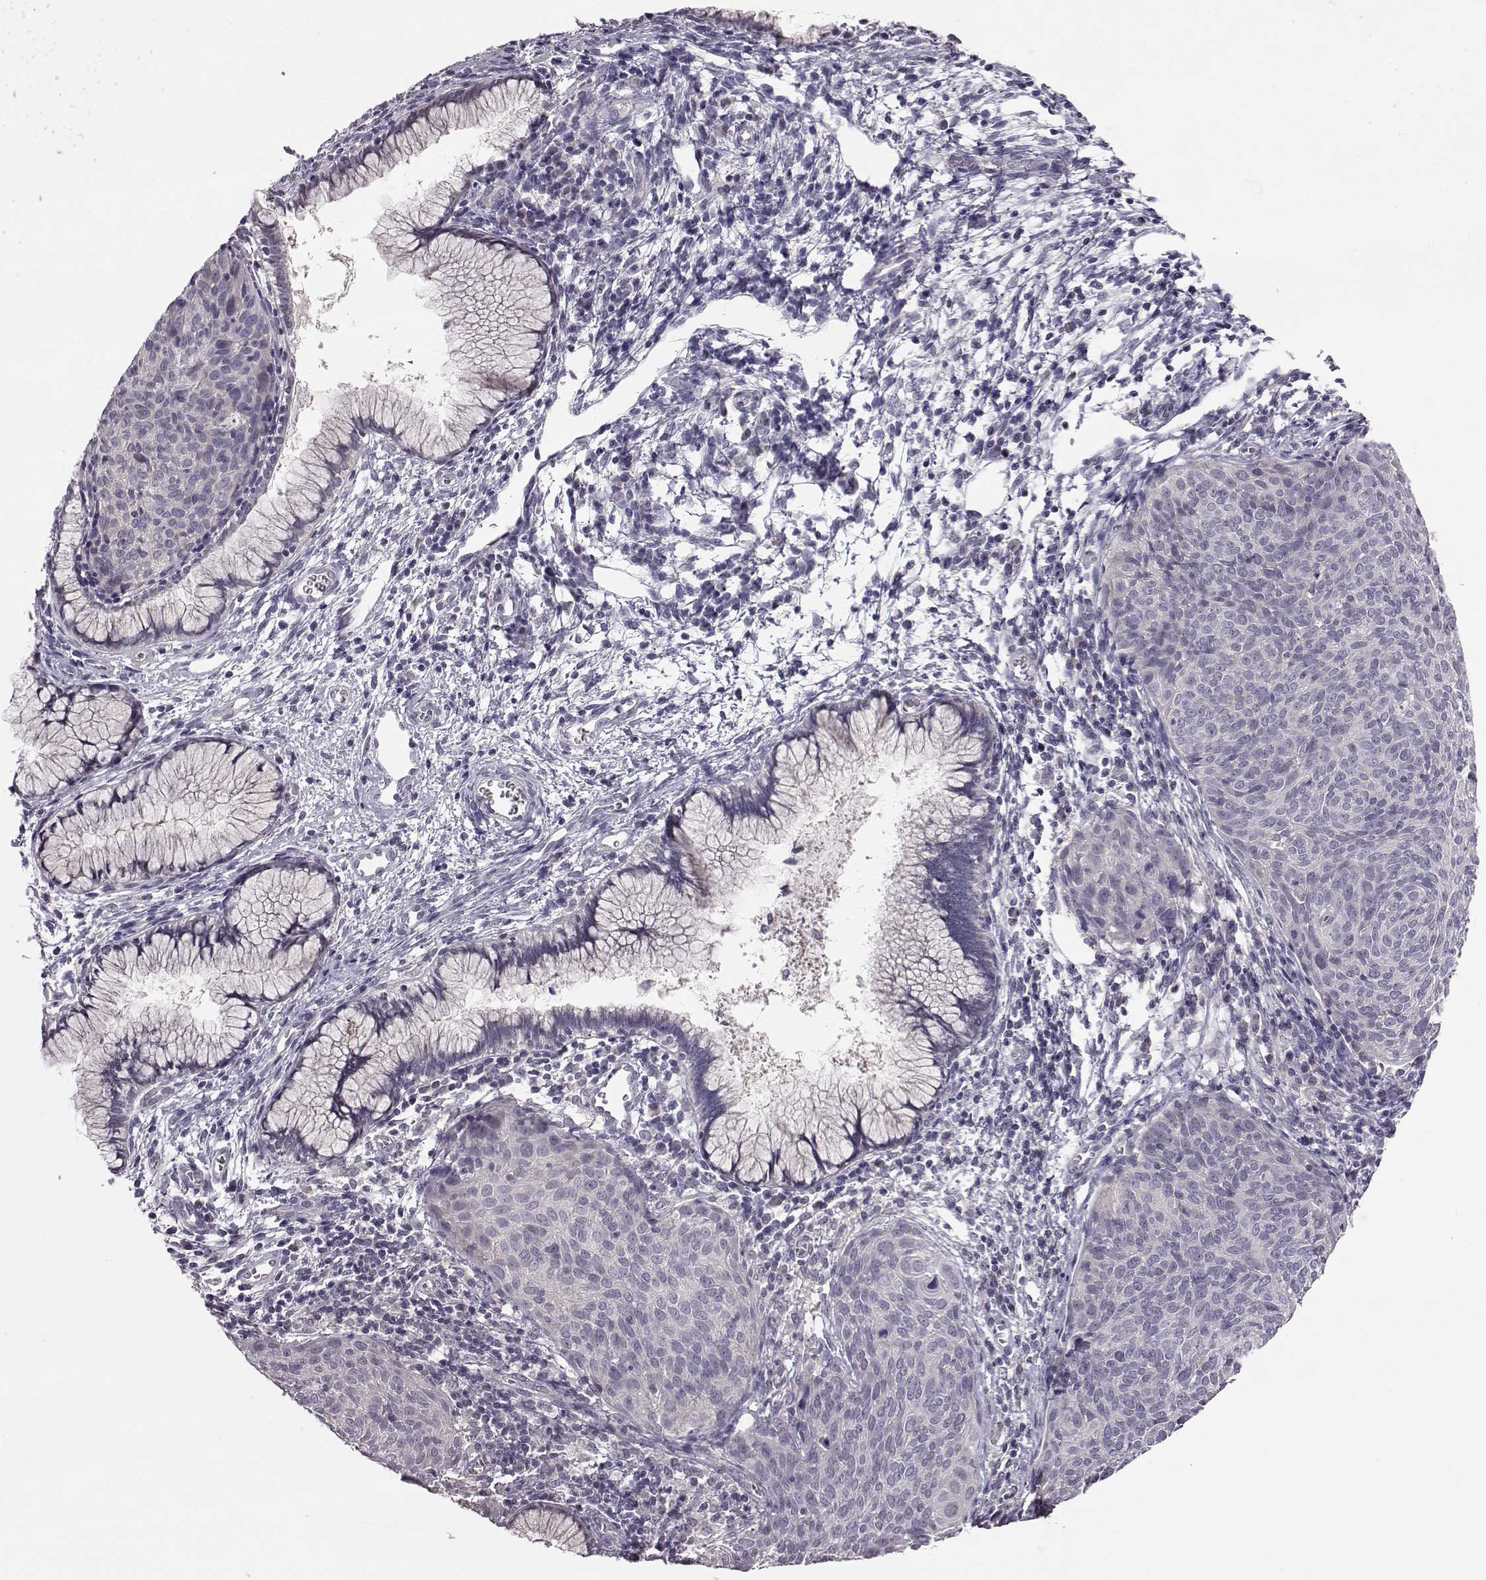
{"staining": {"intensity": "negative", "quantity": "none", "location": "none"}, "tissue": "cervical cancer", "cell_type": "Tumor cells", "image_type": "cancer", "snomed": [{"axis": "morphology", "description": "Squamous cell carcinoma, NOS"}, {"axis": "topography", "description": "Cervix"}], "caption": "The histopathology image displays no significant staining in tumor cells of cervical cancer (squamous cell carcinoma). The staining was performed using DAB (3,3'-diaminobenzidine) to visualize the protein expression in brown, while the nuclei were stained in blue with hematoxylin (Magnification: 20x).", "gene": "C10orf62", "patient": {"sex": "female", "age": 39}}